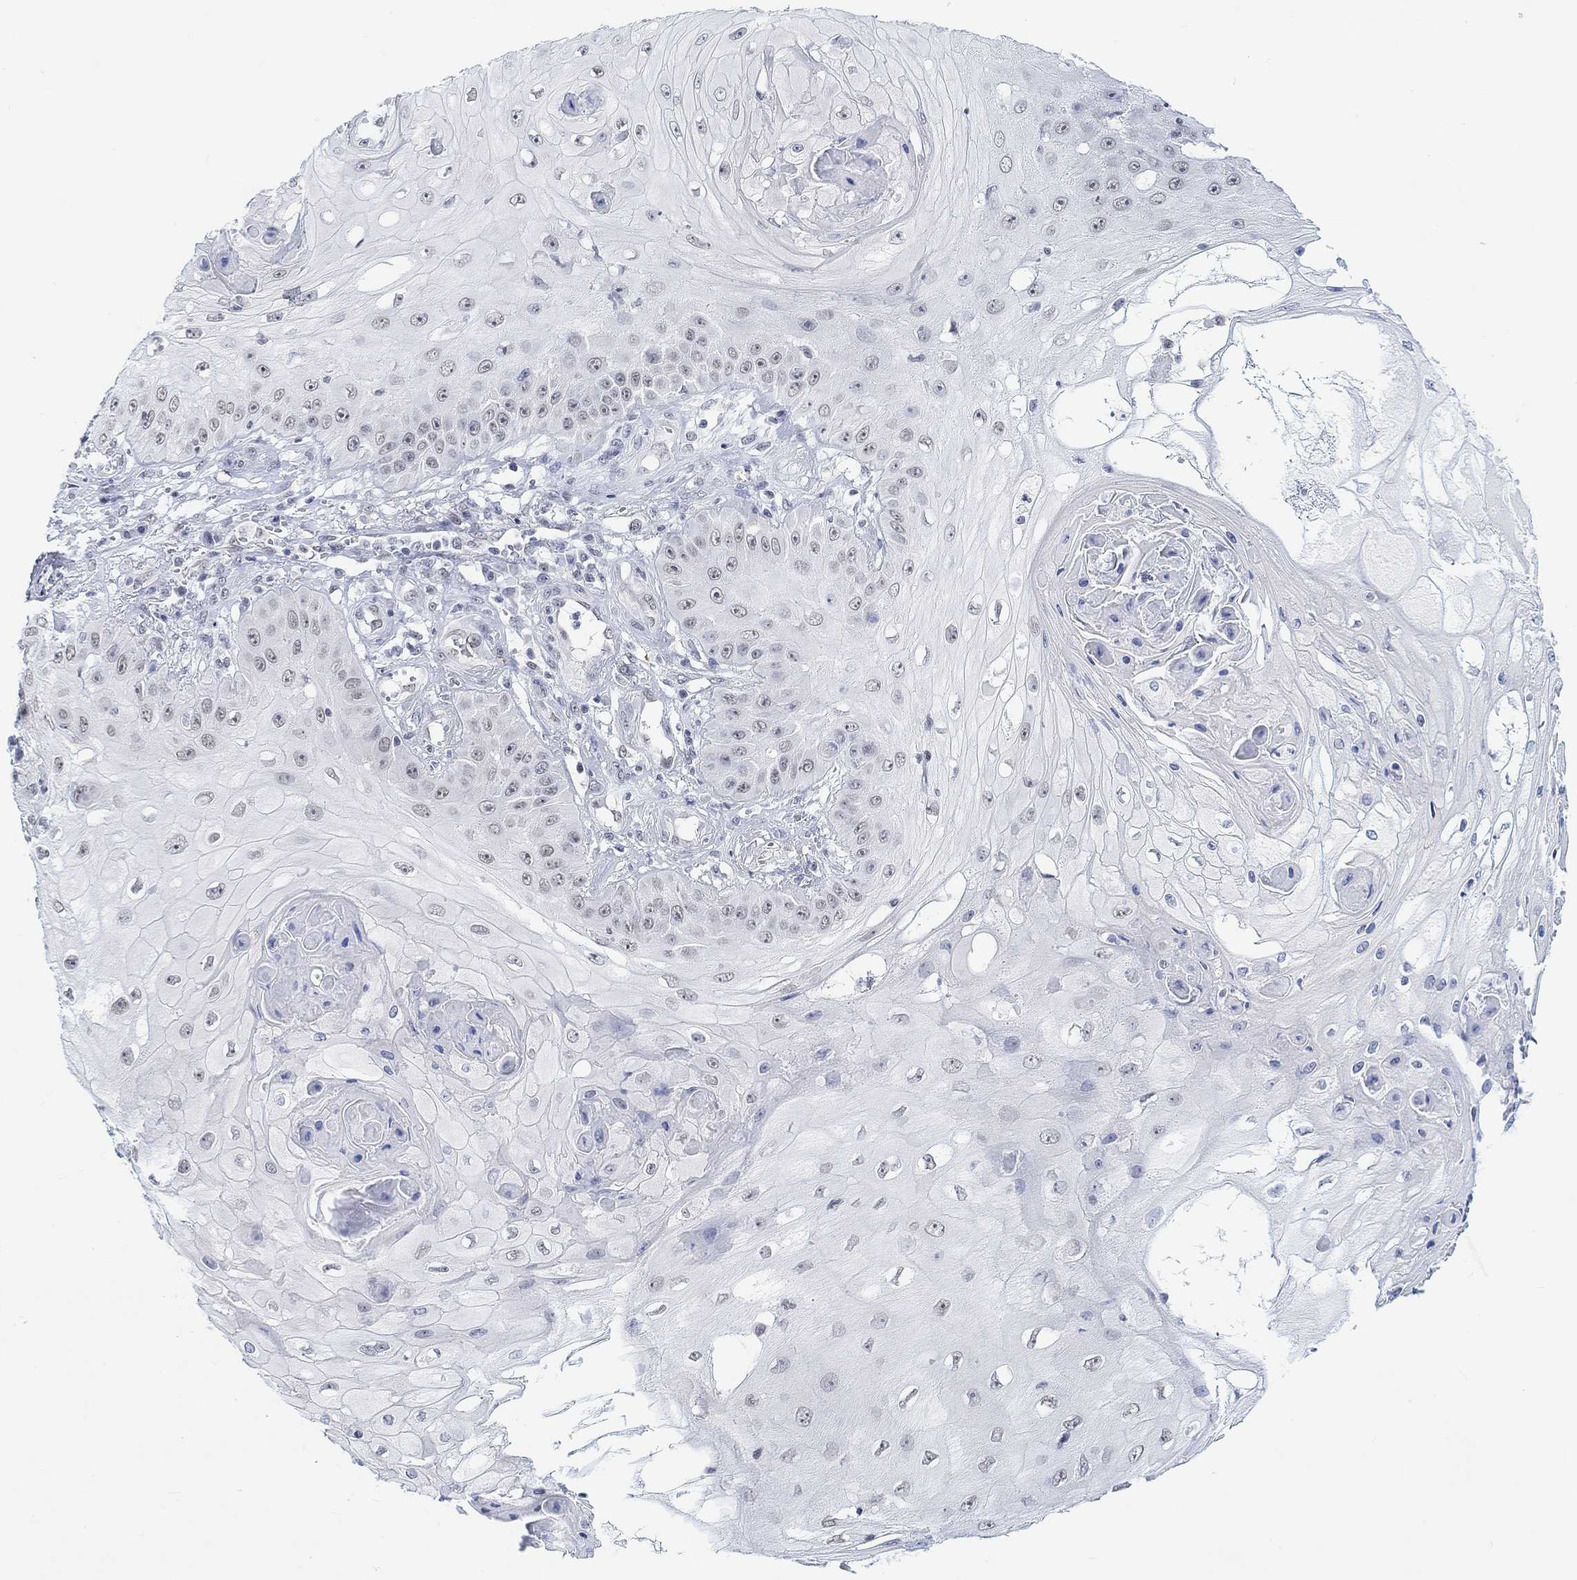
{"staining": {"intensity": "negative", "quantity": "none", "location": "none"}, "tissue": "skin cancer", "cell_type": "Tumor cells", "image_type": "cancer", "snomed": [{"axis": "morphology", "description": "Squamous cell carcinoma, NOS"}, {"axis": "topography", "description": "Skin"}], "caption": "Tumor cells show no significant protein staining in skin squamous cell carcinoma.", "gene": "PURG", "patient": {"sex": "male", "age": 70}}